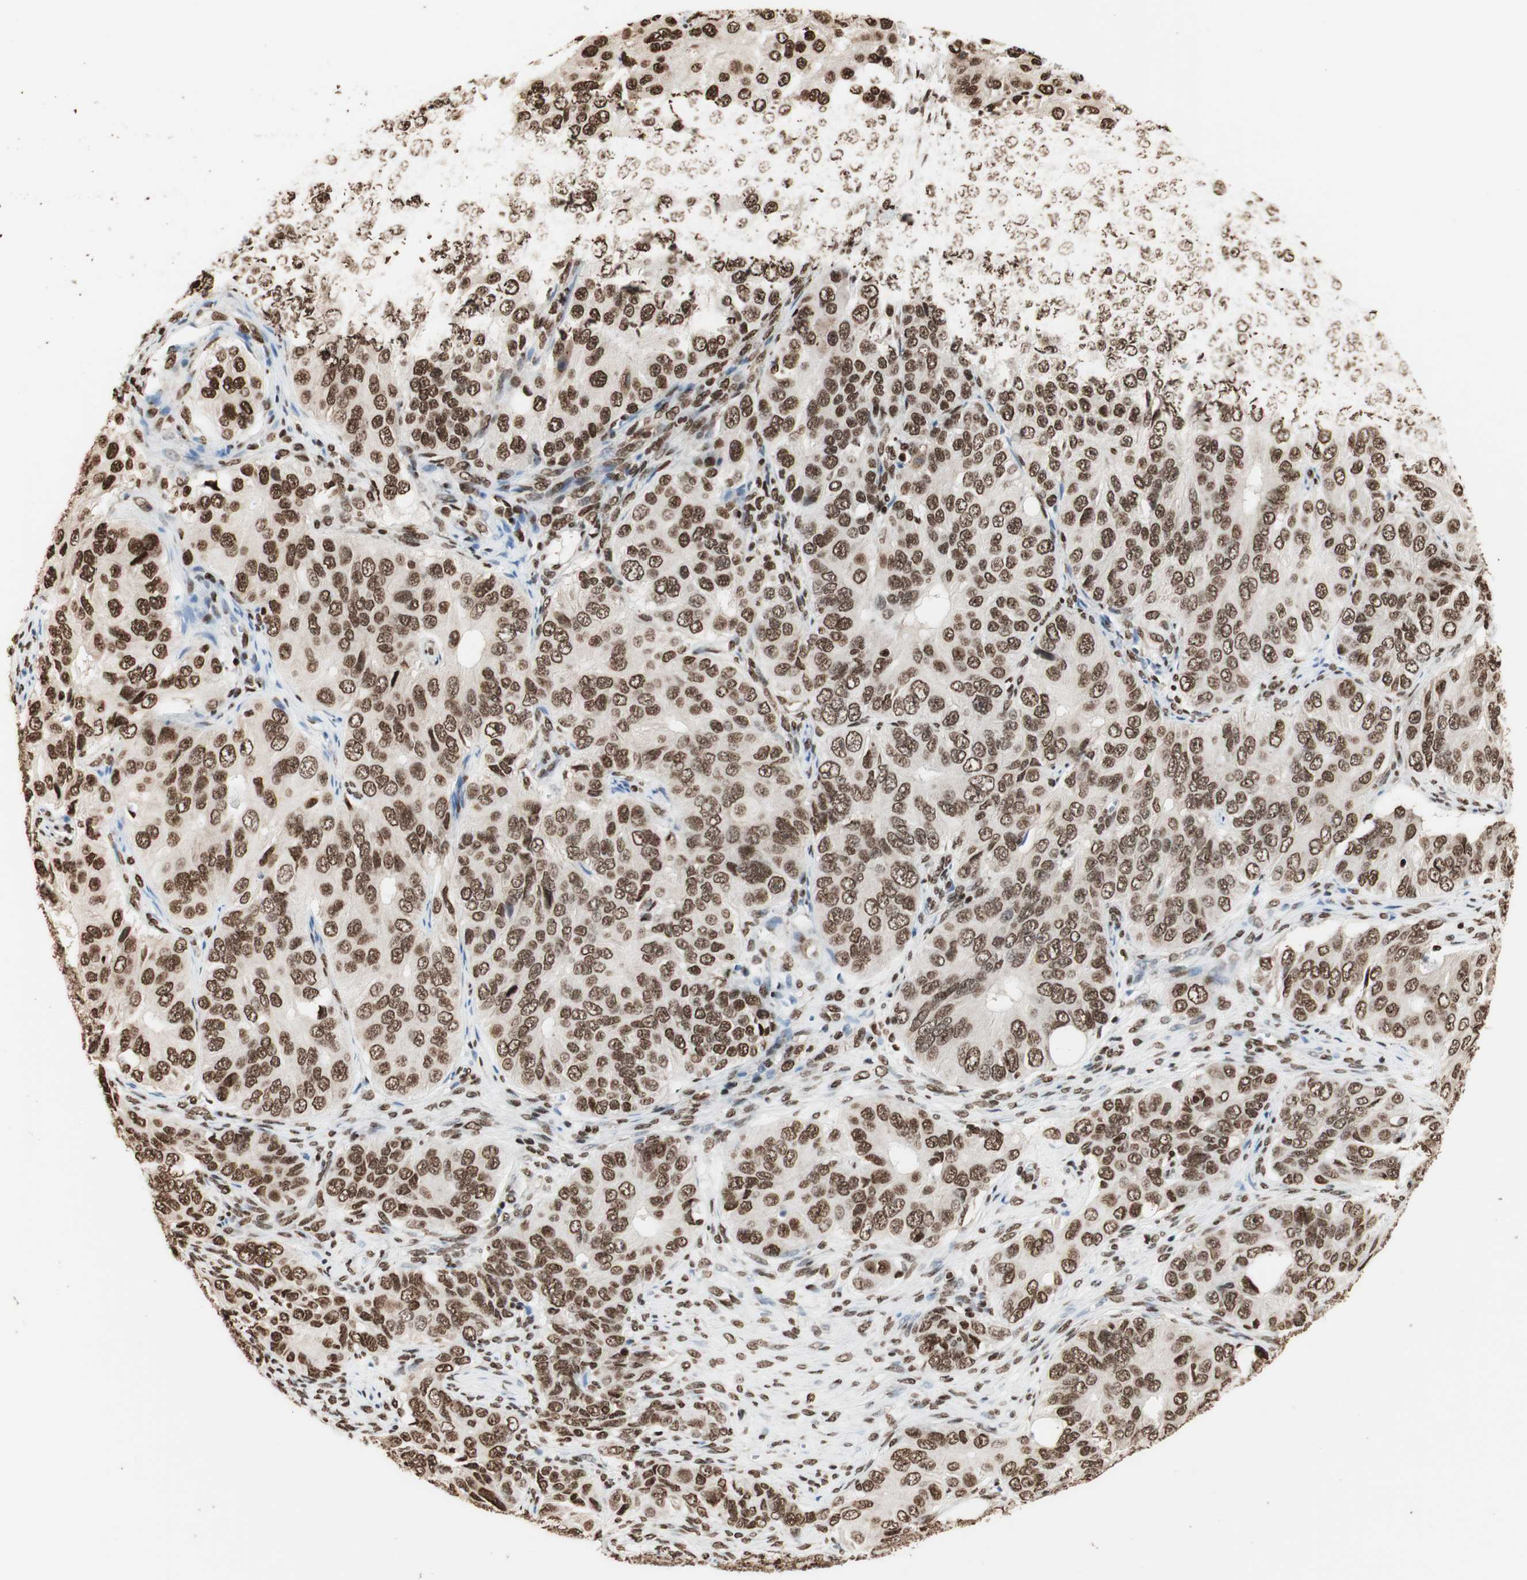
{"staining": {"intensity": "strong", "quantity": ">75%", "location": "cytoplasmic/membranous,nuclear"}, "tissue": "ovarian cancer", "cell_type": "Tumor cells", "image_type": "cancer", "snomed": [{"axis": "morphology", "description": "Carcinoma, endometroid"}, {"axis": "topography", "description": "Ovary"}], "caption": "A histopathology image of human ovarian cancer (endometroid carcinoma) stained for a protein reveals strong cytoplasmic/membranous and nuclear brown staining in tumor cells. (IHC, brightfield microscopy, high magnification).", "gene": "HNRNPA2B1", "patient": {"sex": "female", "age": 51}}